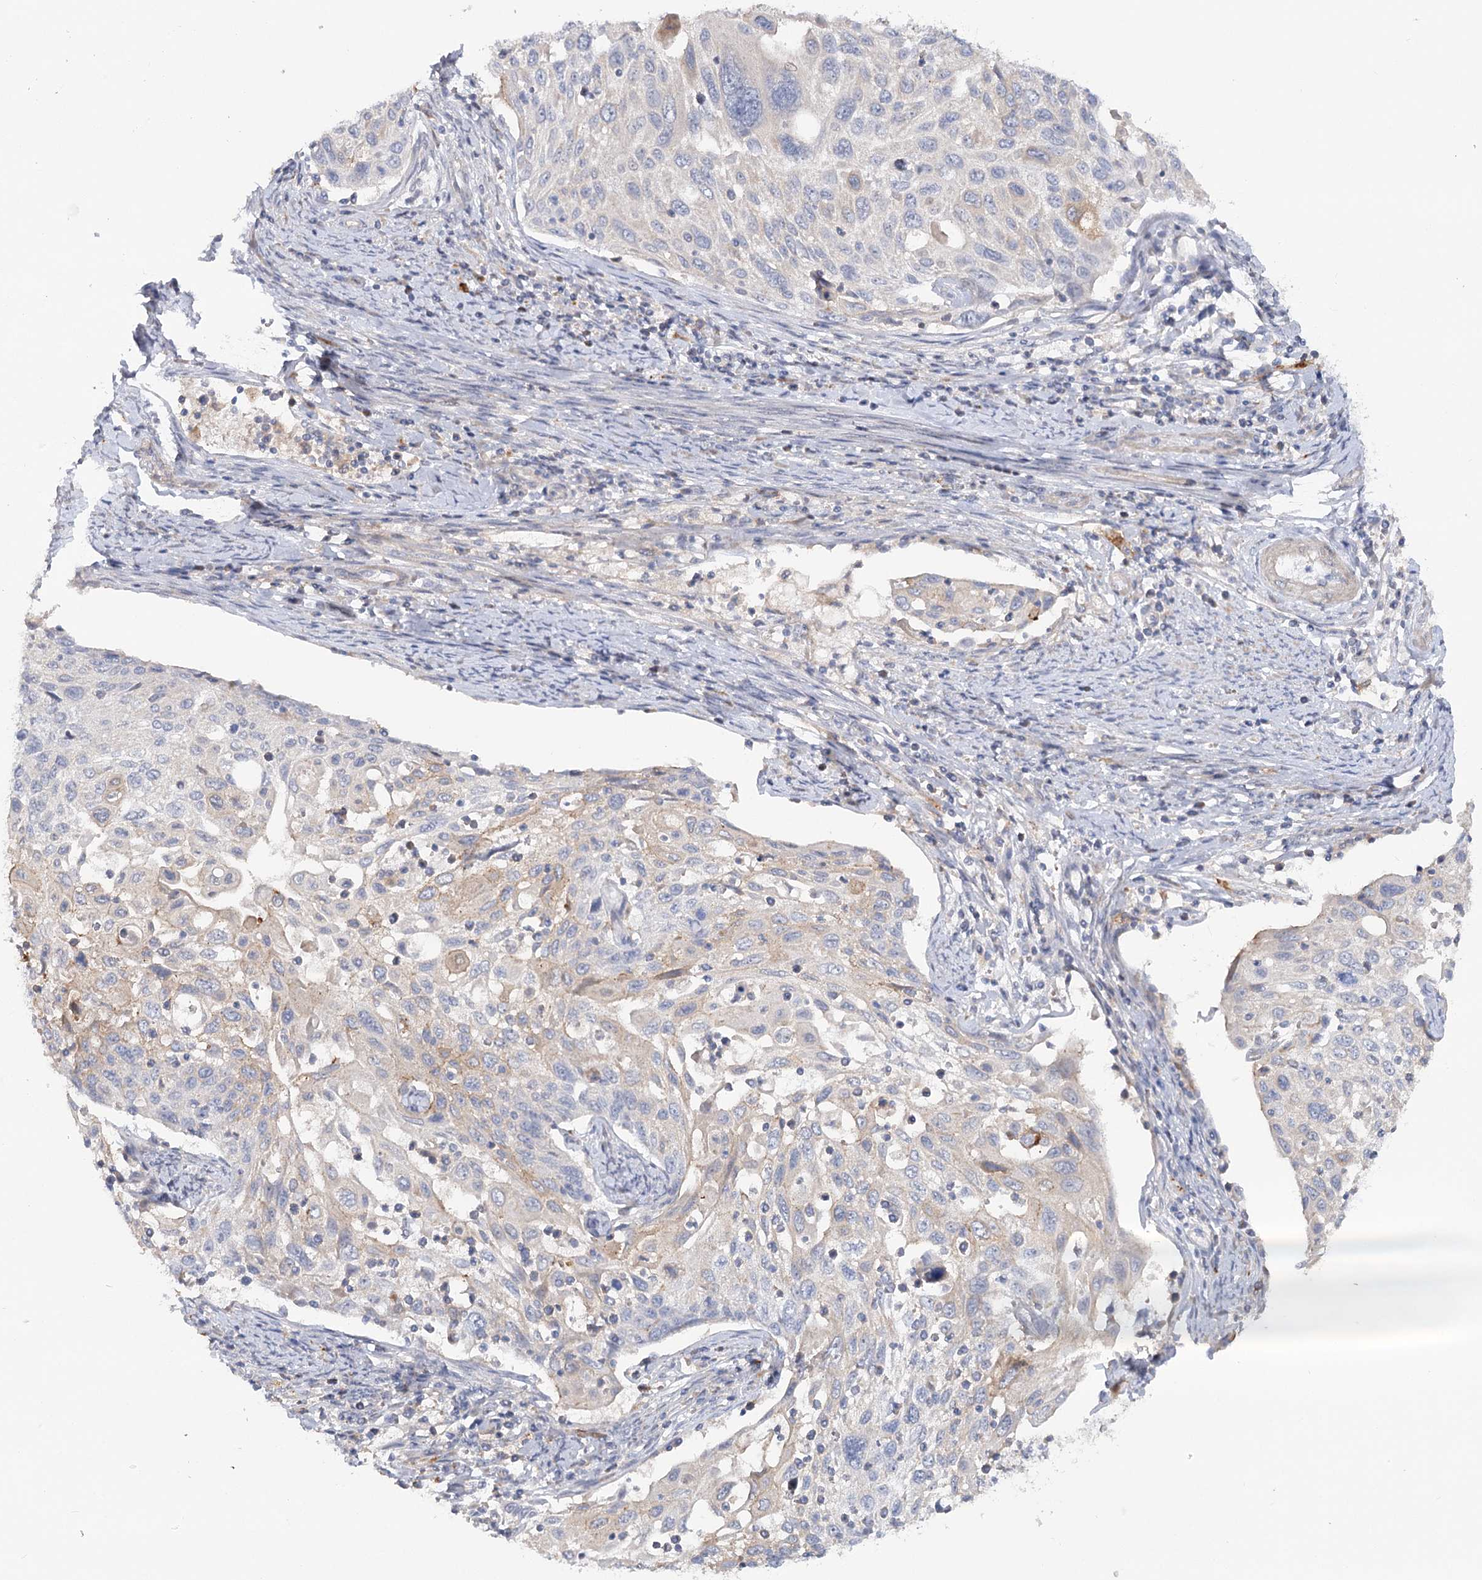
{"staining": {"intensity": "weak", "quantity": "<25%", "location": "cytoplasmic/membranous"}, "tissue": "cervical cancer", "cell_type": "Tumor cells", "image_type": "cancer", "snomed": [{"axis": "morphology", "description": "Squamous cell carcinoma, NOS"}, {"axis": "topography", "description": "Cervix"}], "caption": "IHC of human cervical cancer (squamous cell carcinoma) exhibits no staining in tumor cells.", "gene": "SCN11A", "patient": {"sex": "female", "age": 70}}